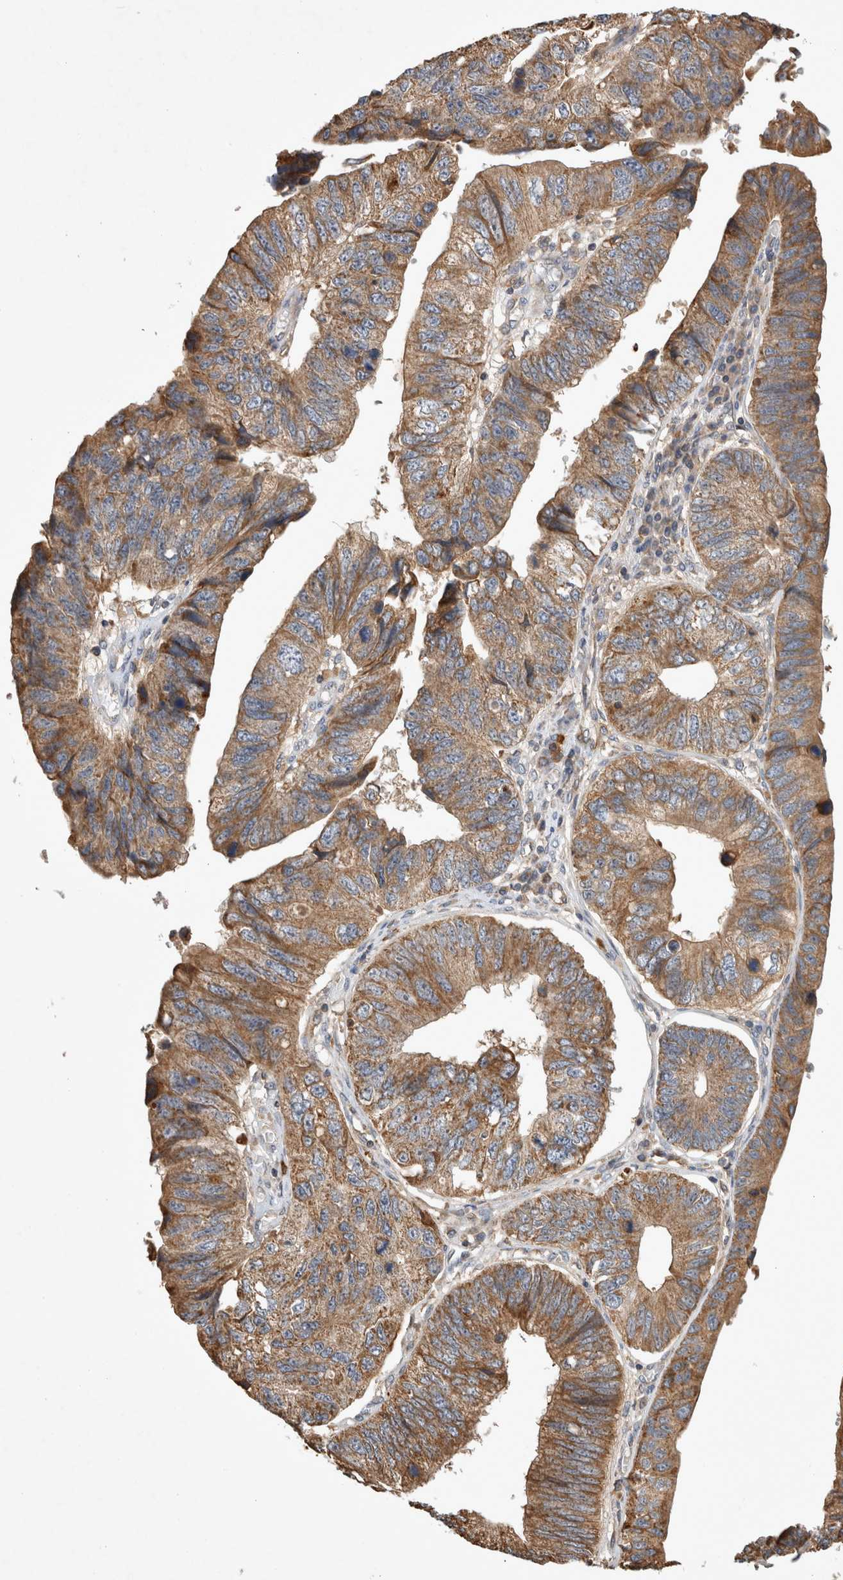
{"staining": {"intensity": "moderate", "quantity": ">75%", "location": "cytoplasmic/membranous"}, "tissue": "stomach cancer", "cell_type": "Tumor cells", "image_type": "cancer", "snomed": [{"axis": "morphology", "description": "Adenocarcinoma, NOS"}, {"axis": "topography", "description": "Stomach"}], "caption": "The photomicrograph demonstrates immunohistochemical staining of stomach cancer. There is moderate cytoplasmic/membranous expression is appreciated in approximately >75% of tumor cells.", "gene": "SERAC1", "patient": {"sex": "male", "age": 59}}